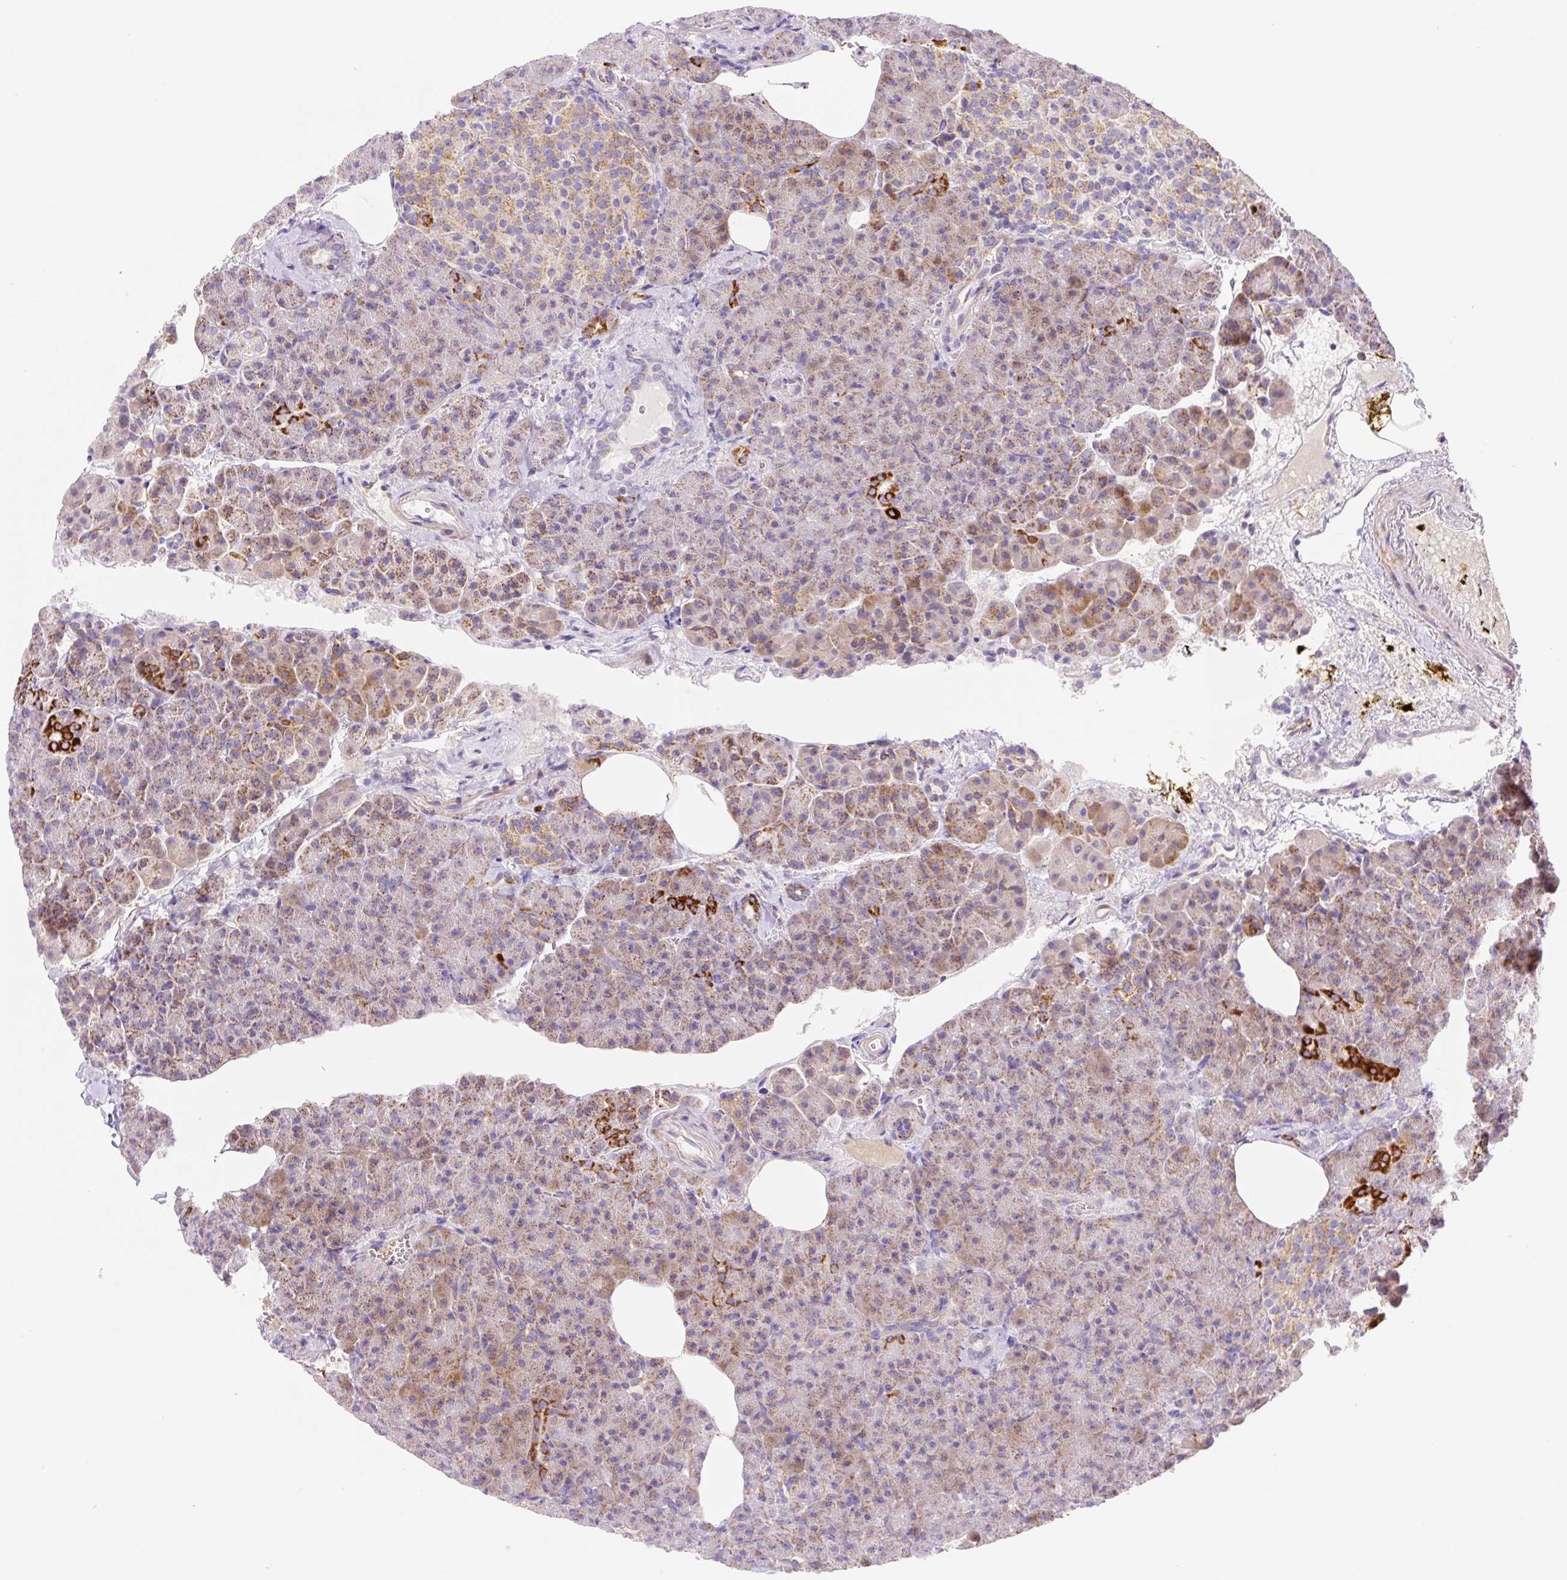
{"staining": {"intensity": "moderate", "quantity": "25%-75%", "location": "cytoplasmic/membranous"}, "tissue": "pancreas", "cell_type": "Exocrine glandular cells", "image_type": "normal", "snomed": [{"axis": "morphology", "description": "Normal tissue, NOS"}, {"axis": "topography", "description": "Pancreas"}], "caption": "Immunohistochemical staining of benign human pancreas displays 25%-75% levels of moderate cytoplasmic/membranous protein expression in about 25%-75% of exocrine glandular cells.", "gene": "ETNK2", "patient": {"sex": "female", "age": 74}}